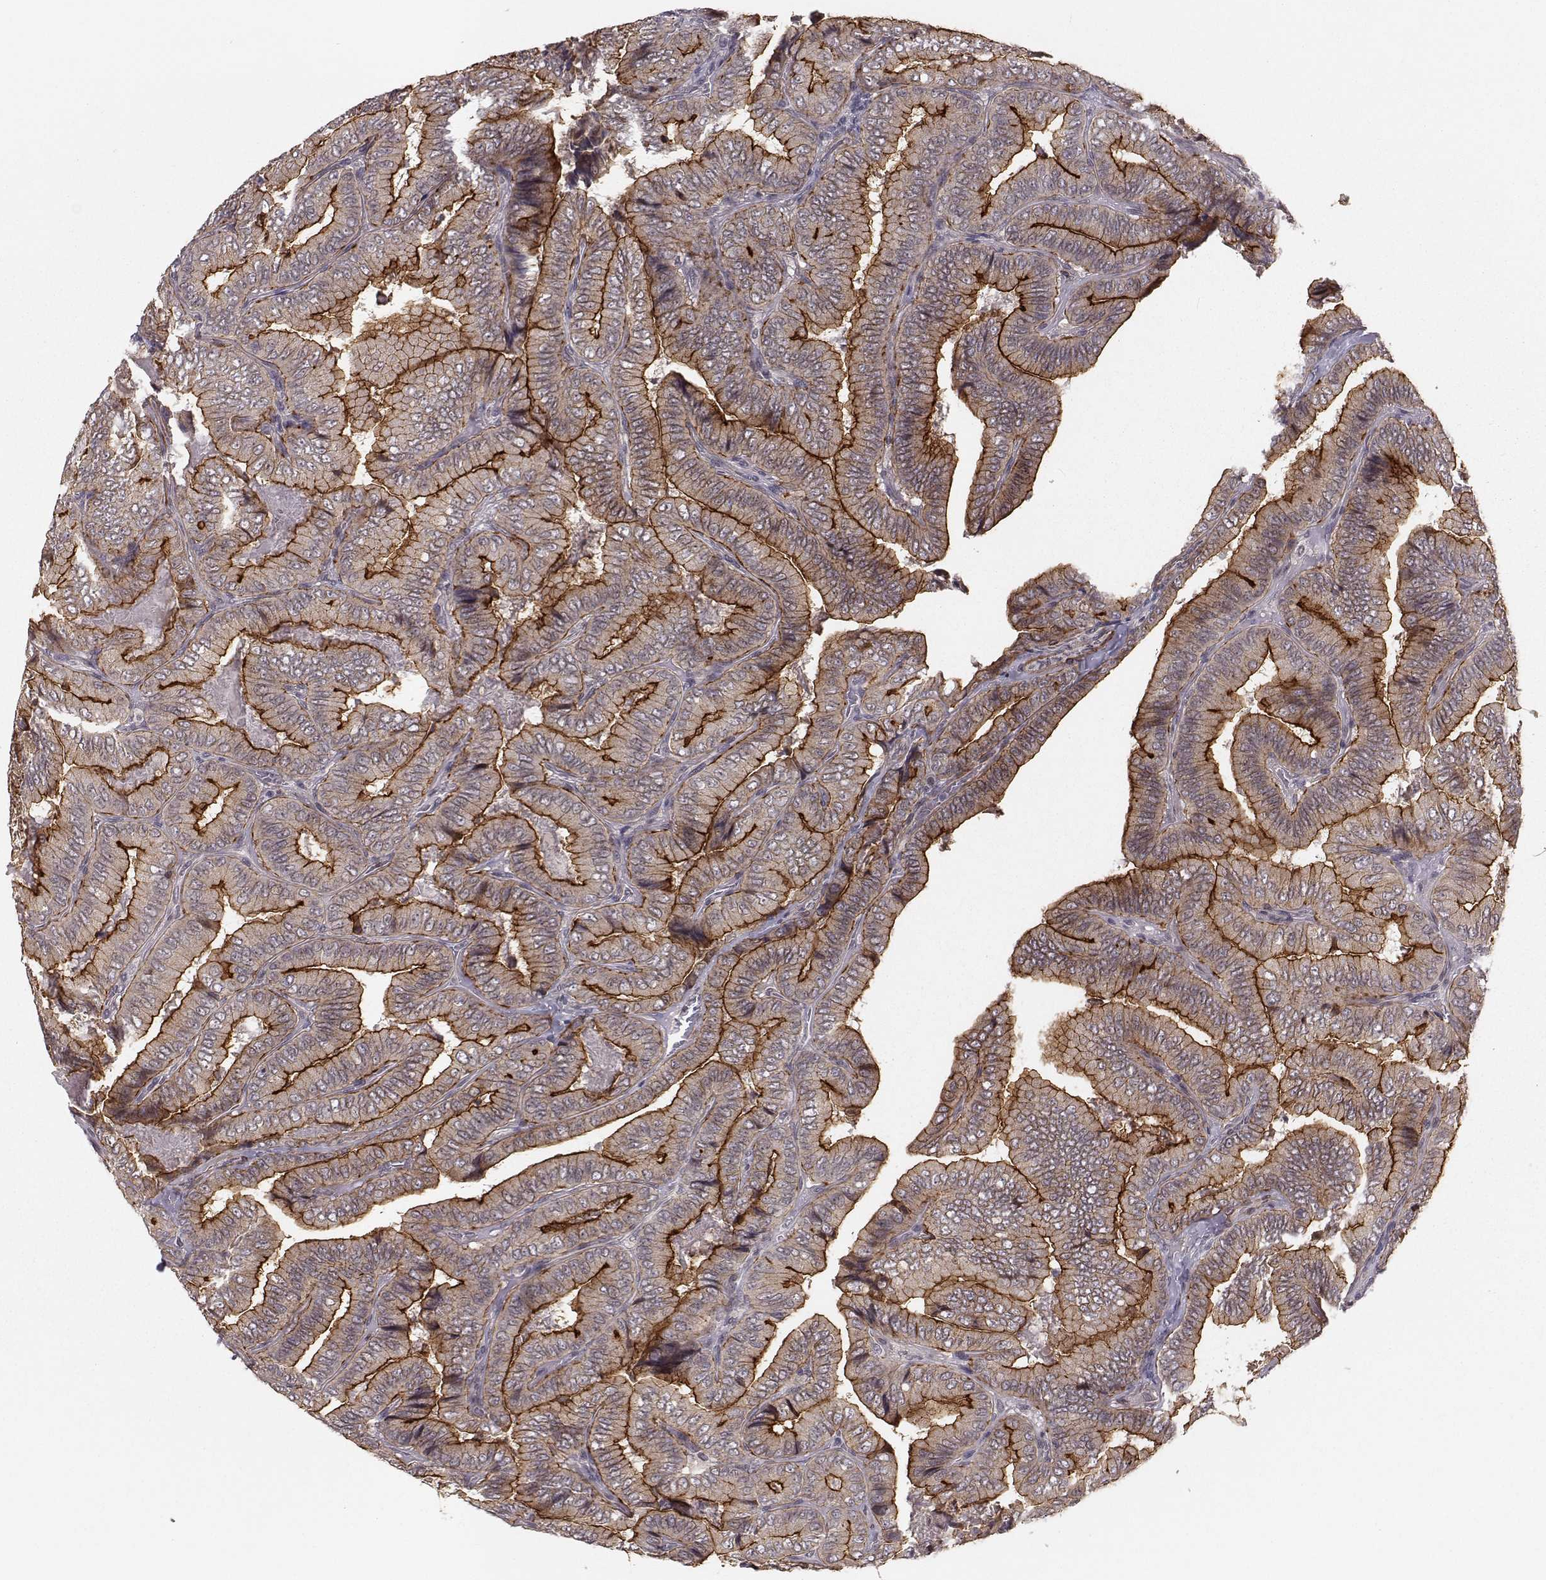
{"staining": {"intensity": "strong", "quantity": "25%-75%", "location": "cytoplasmic/membranous"}, "tissue": "thyroid cancer", "cell_type": "Tumor cells", "image_type": "cancer", "snomed": [{"axis": "morphology", "description": "Papillary adenocarcinoma, NOS"}, {"axis": "topography", "description": "Thyroid gland"}], "caption": "Protein expression analysis of papillary adenocarcinoma (thyroid) demonstrates strong cytoplasmic/membranous expression in approximately 25%-75% of tumor cells.", "gene": "PLEKHG3", "patient": {"sex": "male", "age": 61}}